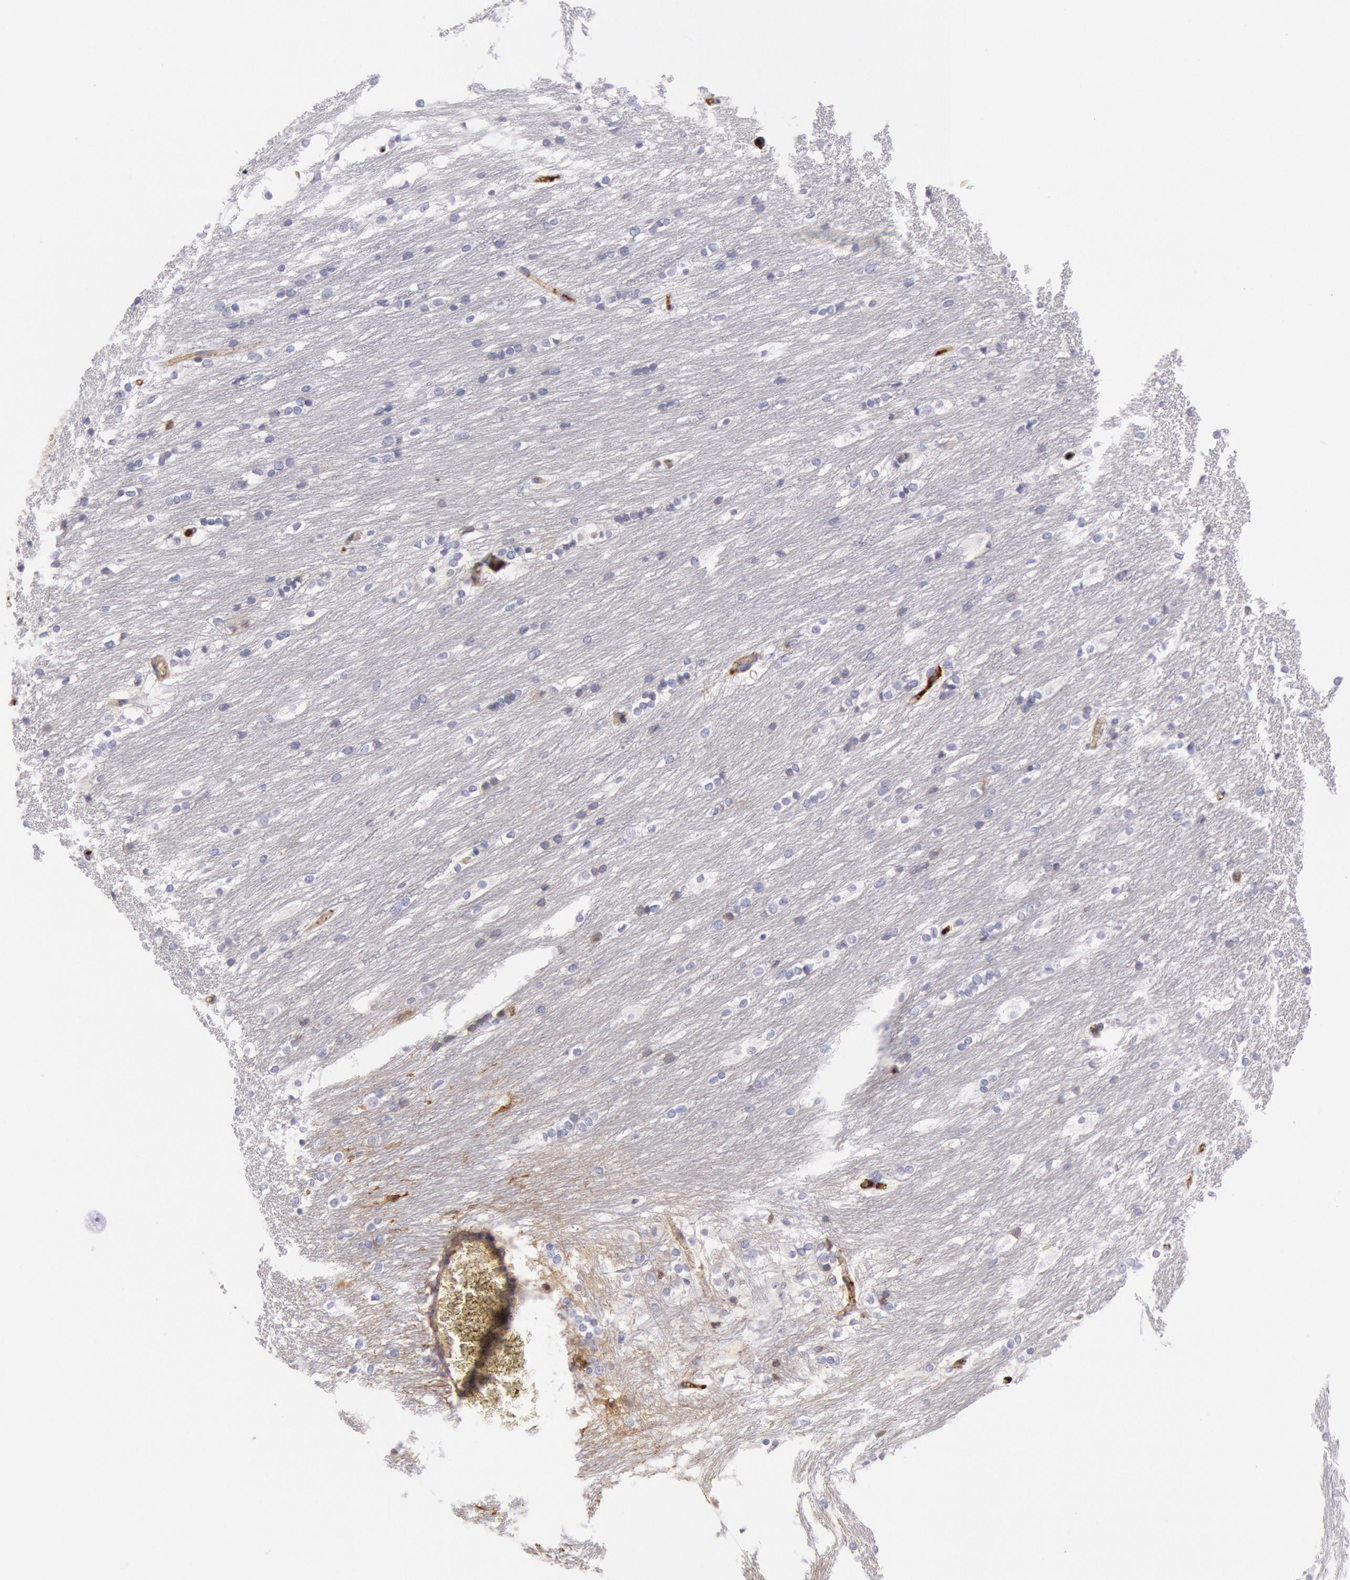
{"staining": {"intensity": "negative", "quantity": "none", "location": "none"}, "tissue": "caudate", "cell_type": "Glial cells", "image_type": "normal", "snomed": [{"axis": "morphology", "description": "Normal tissue, NOS"}, {"axis": "topography", "description": "Lateral ventricle wall"}], "caption": "The histopathology image shows no significant expression in glial cells of caudate.", "gene": "IGHA1", "patient": {"sex": "female", "age": 19}}